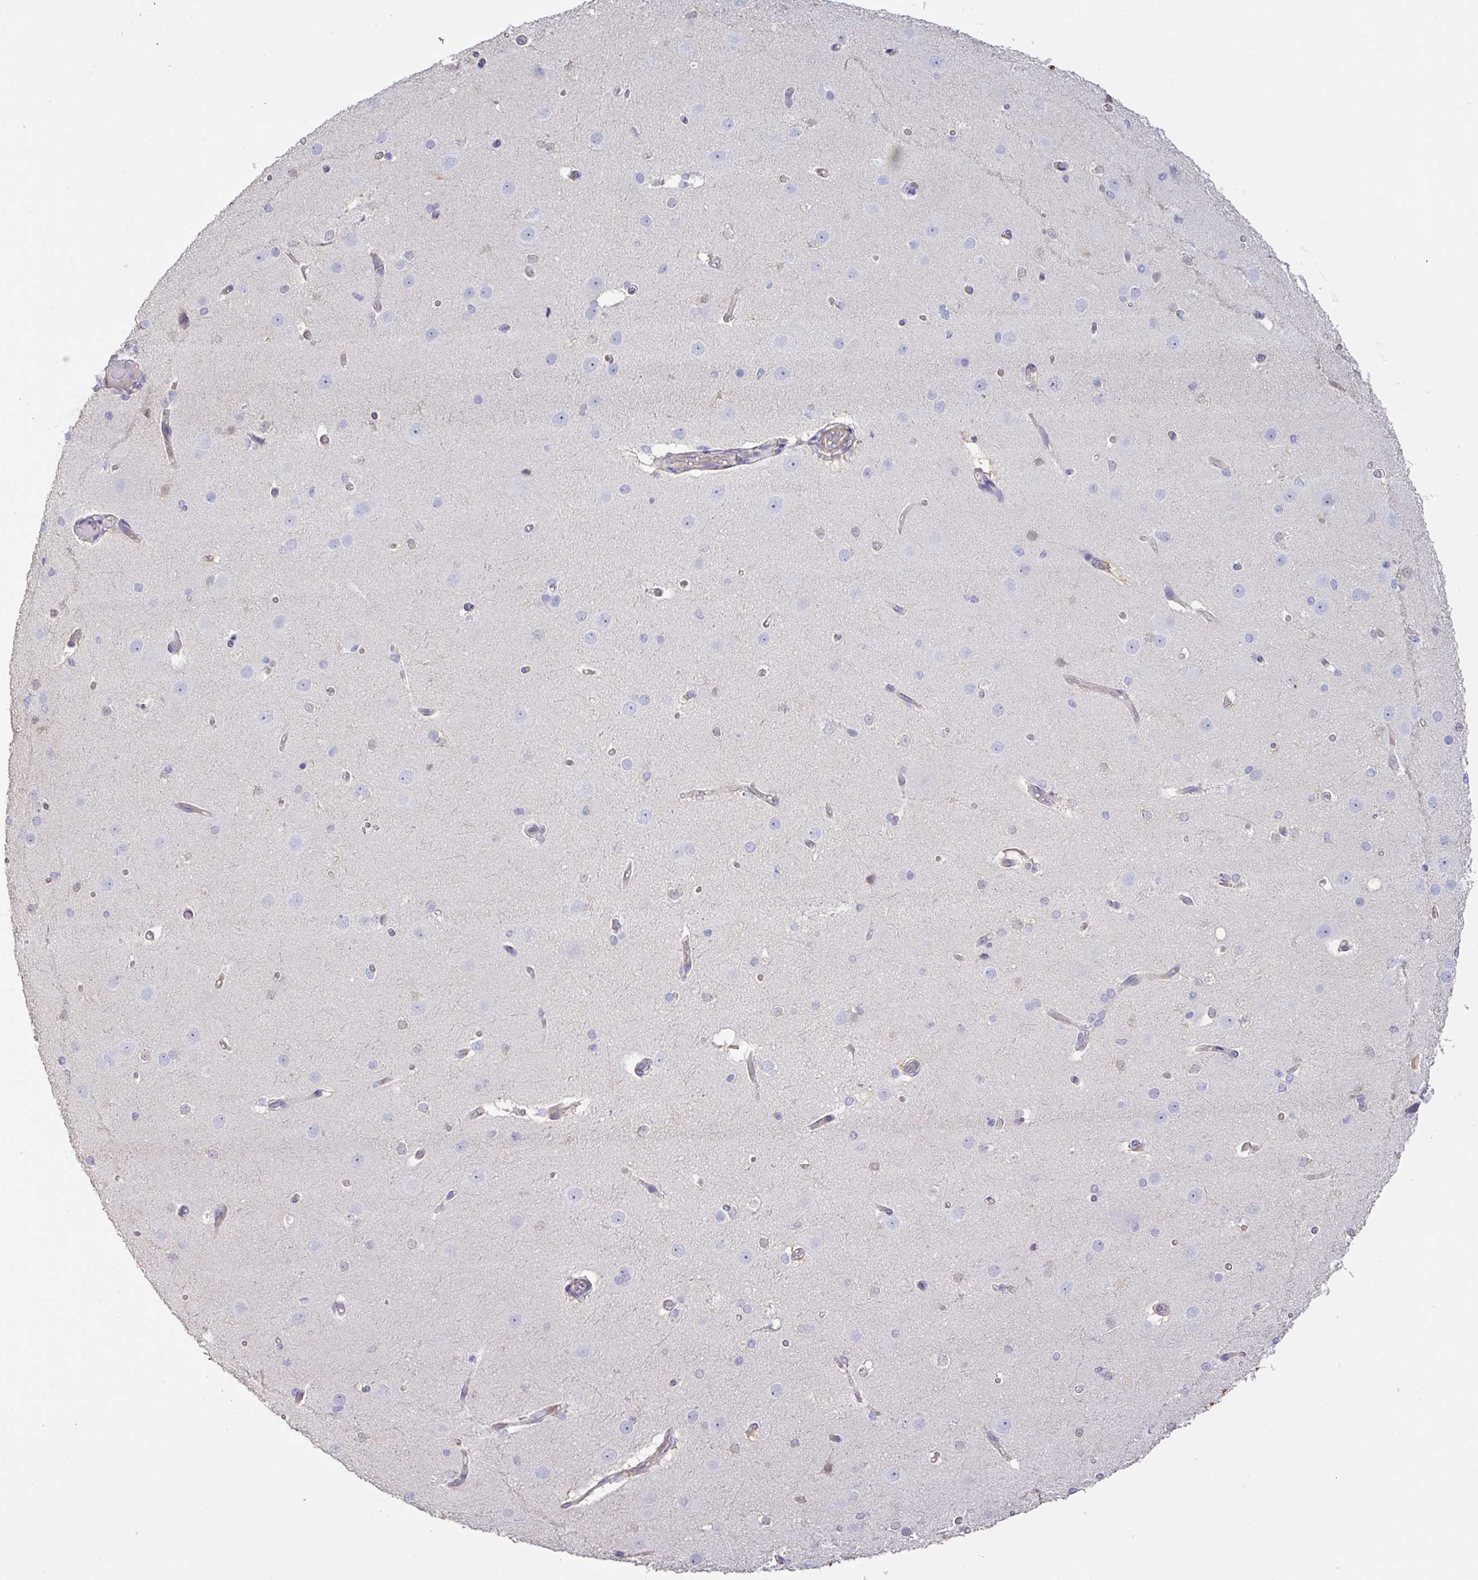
{"staining": {"intensity": "weak", "quantity": "25%-75%", "location": "cytoplasmic/membranous"}, "tissue": "cerebral cortex", "cell_type": "Endothelial cells", "image_type": "normal", "snomed": [{"axis": "morphology", "description": "Normal tissue, NOS"}, {"axis": "morphology", "description": "Inflammation, NOS"}, {"axis": "topography", "description": "Cerebral cortex"}], "caption": "Immunohistochemistry photomicrograph of benign human cerebral cortex stained for a protein (brown), which shows low levels of weak cytoplasmic/membranous staining in about 25%-75% of endothelial cells.", "gene": "PYGM", "patient": {"sex": "male", "age": 6}}